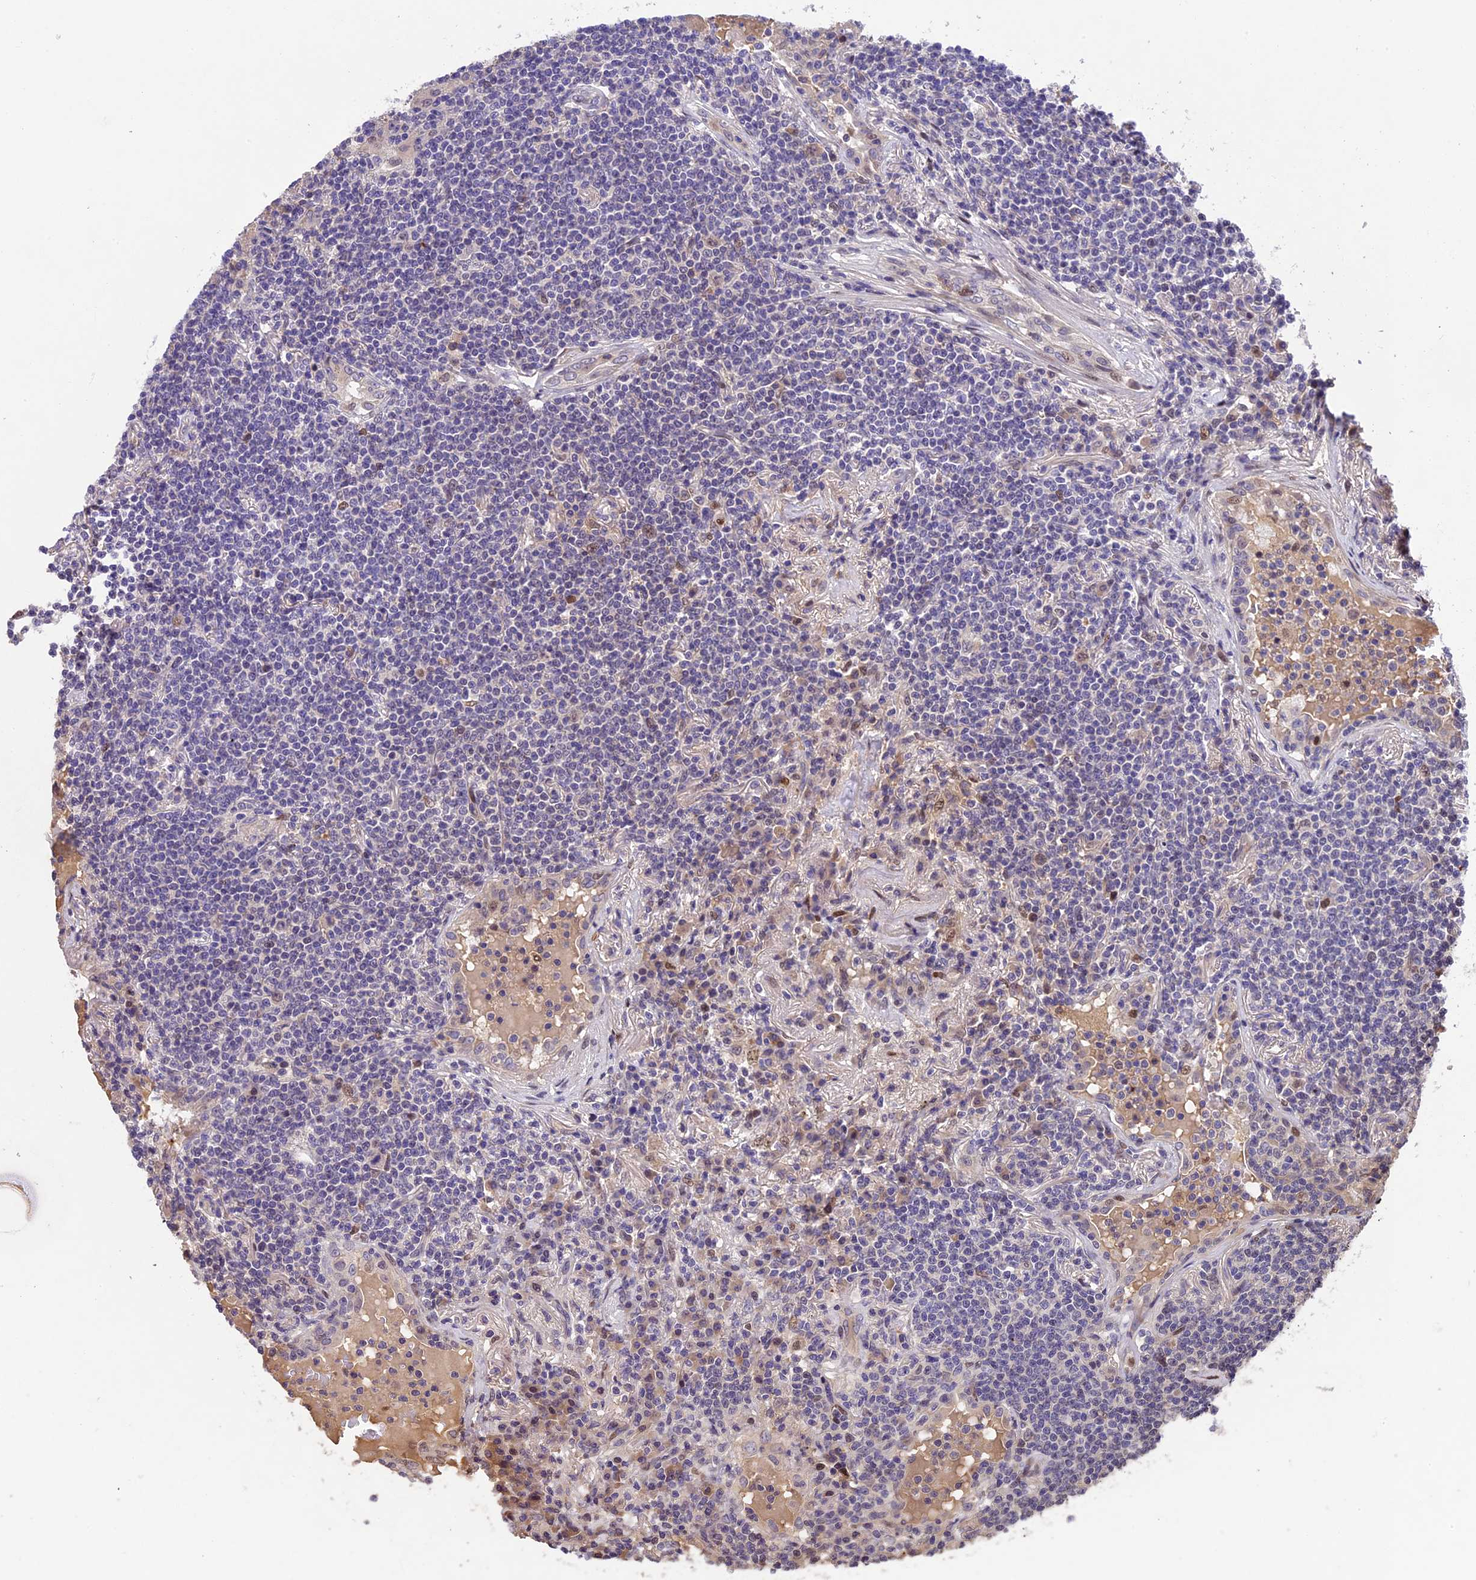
{"staining": {"intensity": "negative", "quantity": "none", "location": "none"}, "tissue": "lymphoma", "cell_type": "Tumor cells", "image_type": "cancer", "snomed": [{"axis": "morphology", "description": "Malignant lymphoma, non-Hodgkin's type, Low grade"}, {"axis": "topography", "description": "Lung"}], "caption": "A high-resolution photomicrograph shows IHC staining of lymphoma, which exhibits no significant staining in tumor cells.", "gene": "CCSER1", "patient": {"sex": "female", "age": 71}}